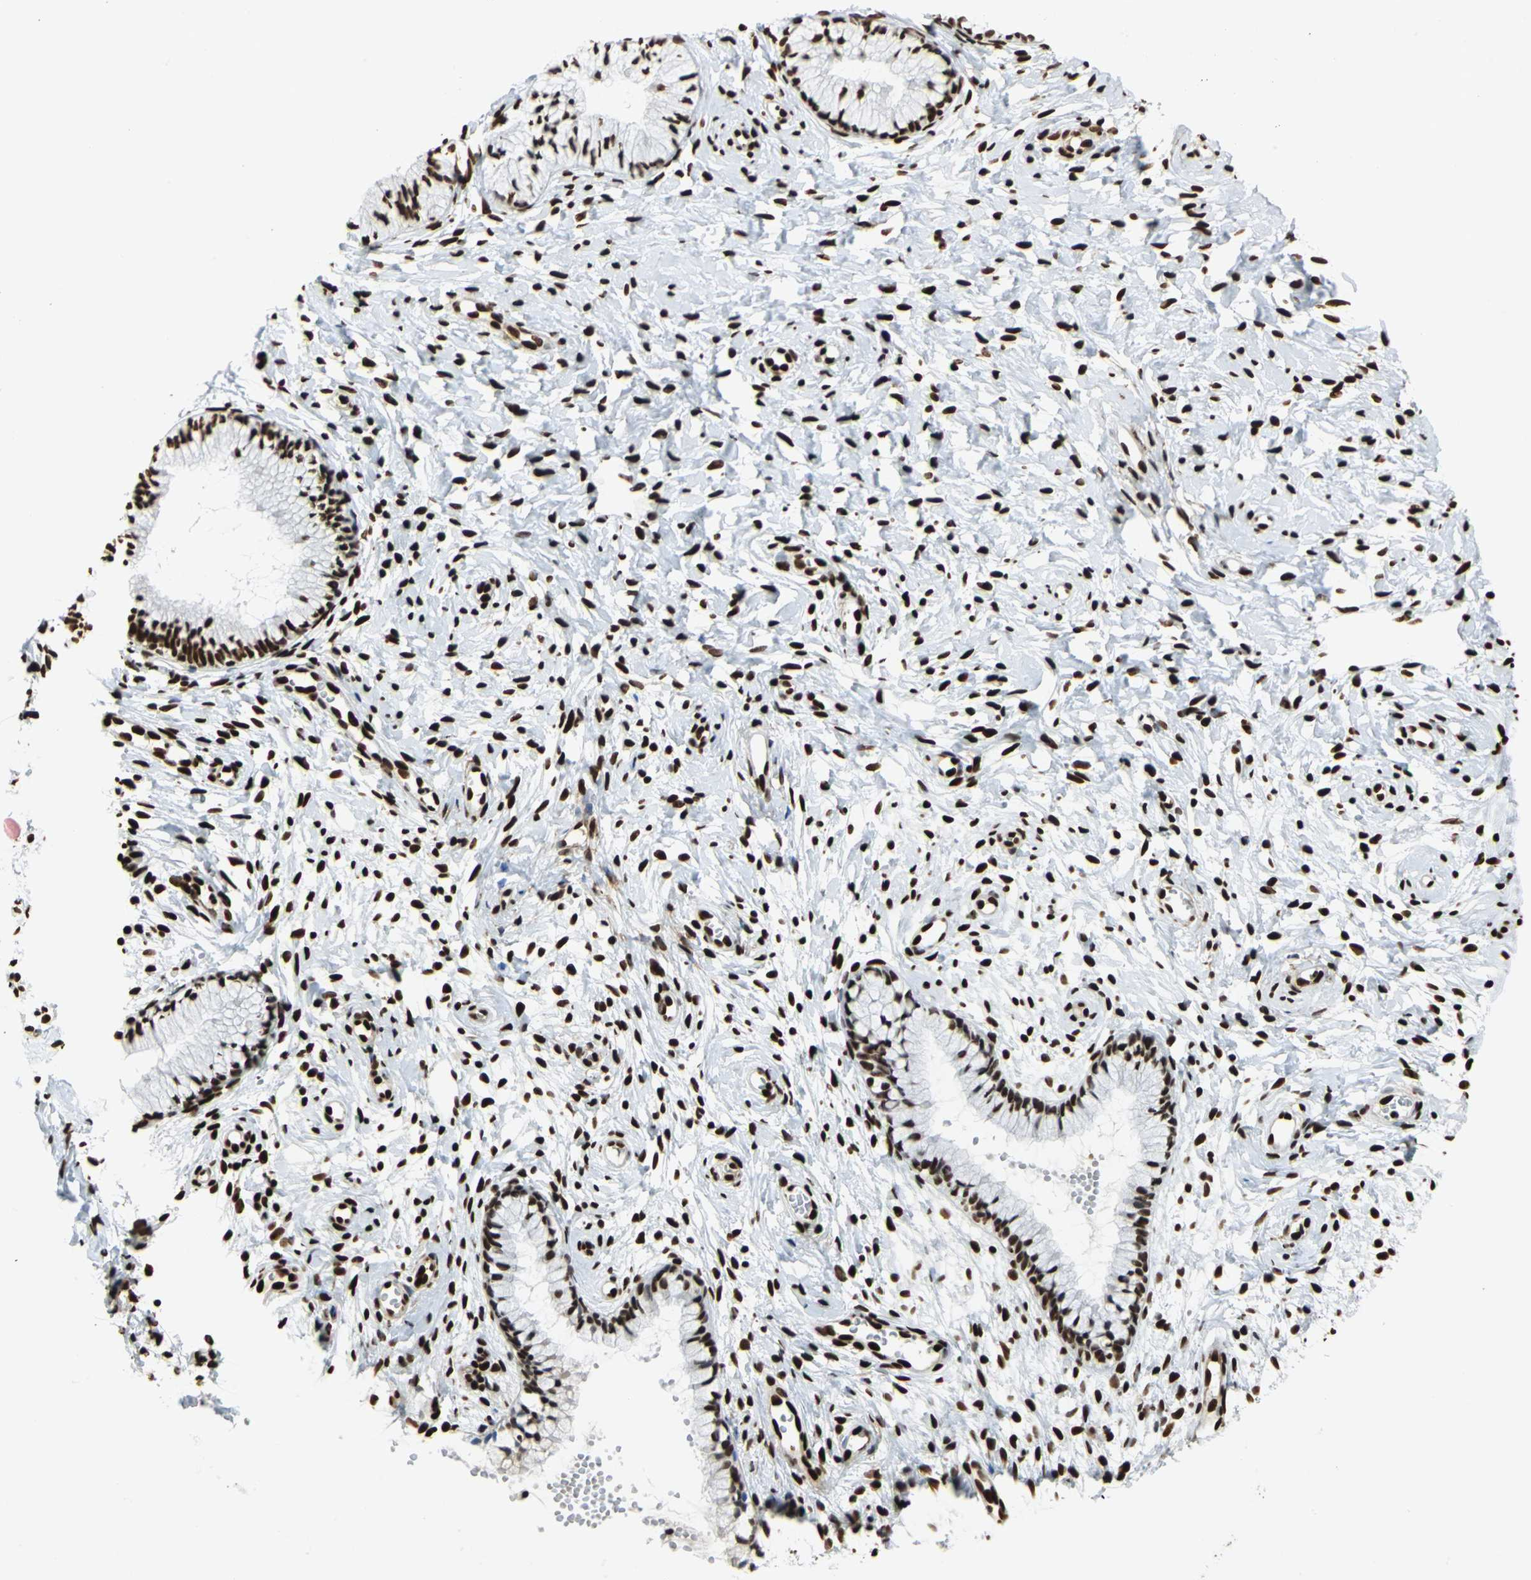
{"staining": {"intensity": "strong", "quantity": ">75%", "location": "nuclear"}, "tissue": "cervix", "cell_type": "Glandular cells", "image_type": "normal", "snomed": [{"axis": "morphology", "description": "Normal tissue, NOS"}, {"axis": "topography", "description": "Cervix"}], "caption": "Protein expression analysis of unremarkable cervix shows strong nuclear positivity in about >75% of glandular cells. The protein is shown in brown color, while the nuclei are stained blue.", "gene": "HMGB1", "patient": {"sex": "female", "age": 46}}